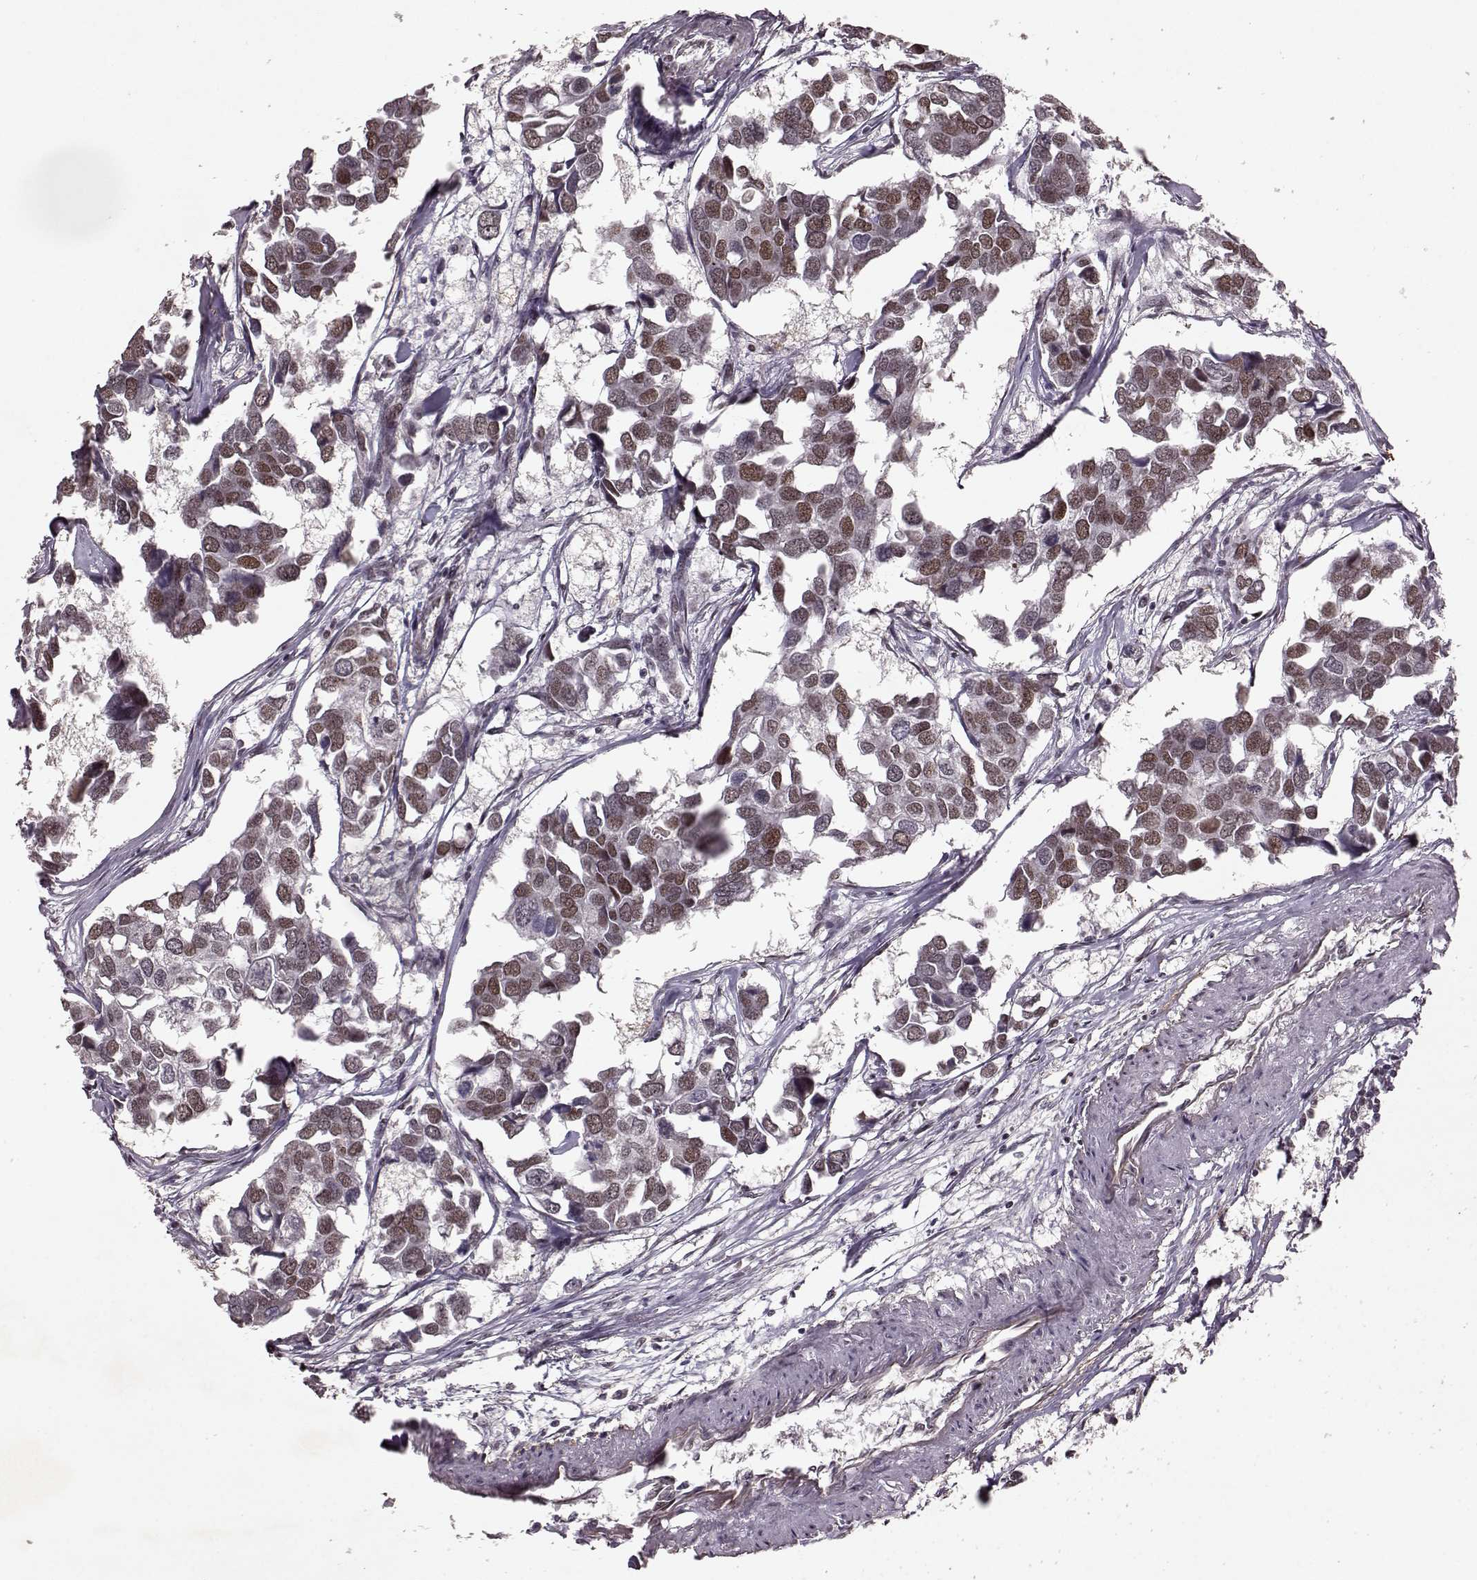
{"staining": {"intensity": "moderate", "quantity": "25%-75%", "location": "nuclear"}, "tissue": "breast cancer", "cell_type": "Tumor cells", "image_type": "cancer", "snomed": [{"axis": "morphology", "description": "Duct carcinoma"}, {"axis": "topography", "description": "Breast"}], "caption": "Human breast infiltrating ductal carcinoma stained for a protein (brown) shows moderate nuclear positive expression in approximately 25%-75% of tumor cells.", "gene": "RRAGD", "patient": {"sex": "female", "age": 83}}